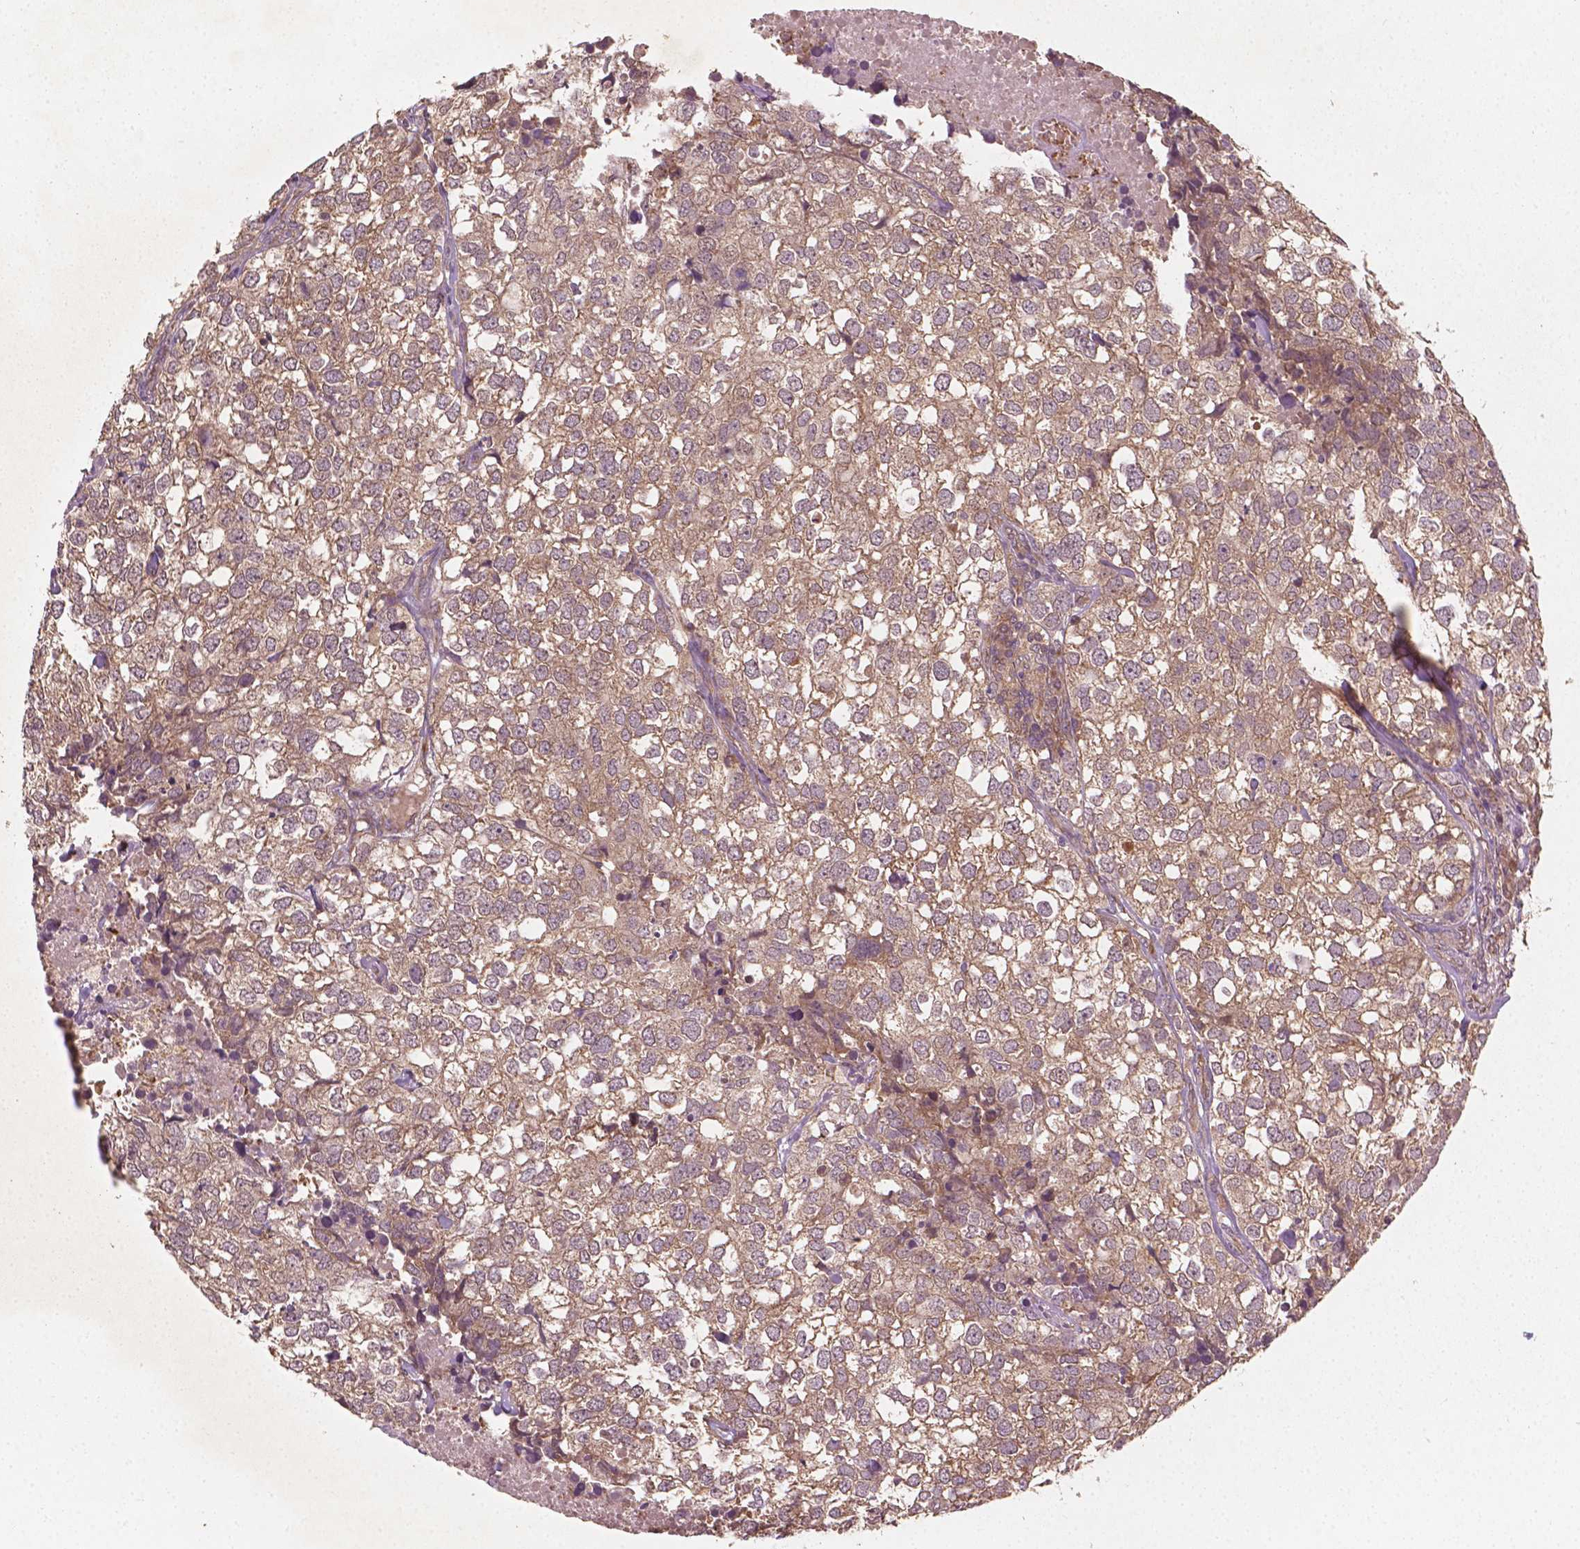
{"staining": {"intensity": "weak", "quantity": ">75%", "location": "cytoplasmic/membranous"}, "tissue": "breast cancer", "cell_type": "Tumor cells", "image_type": "cancer", "snomed": [{"axis": "morphology", "description": "Duct carcinoma"}, {"axis": "topography", "description": "Breast"}], "caption": "Immunohistochemical staining of breast infiltrating ductal carcinoma demonstrates low levels of weak cytoplasmic/membranous protein expression in approximately >75% of tumor cells.", "gene": "CYFIP2", "patient": {"sex": "female", "age": 30}}